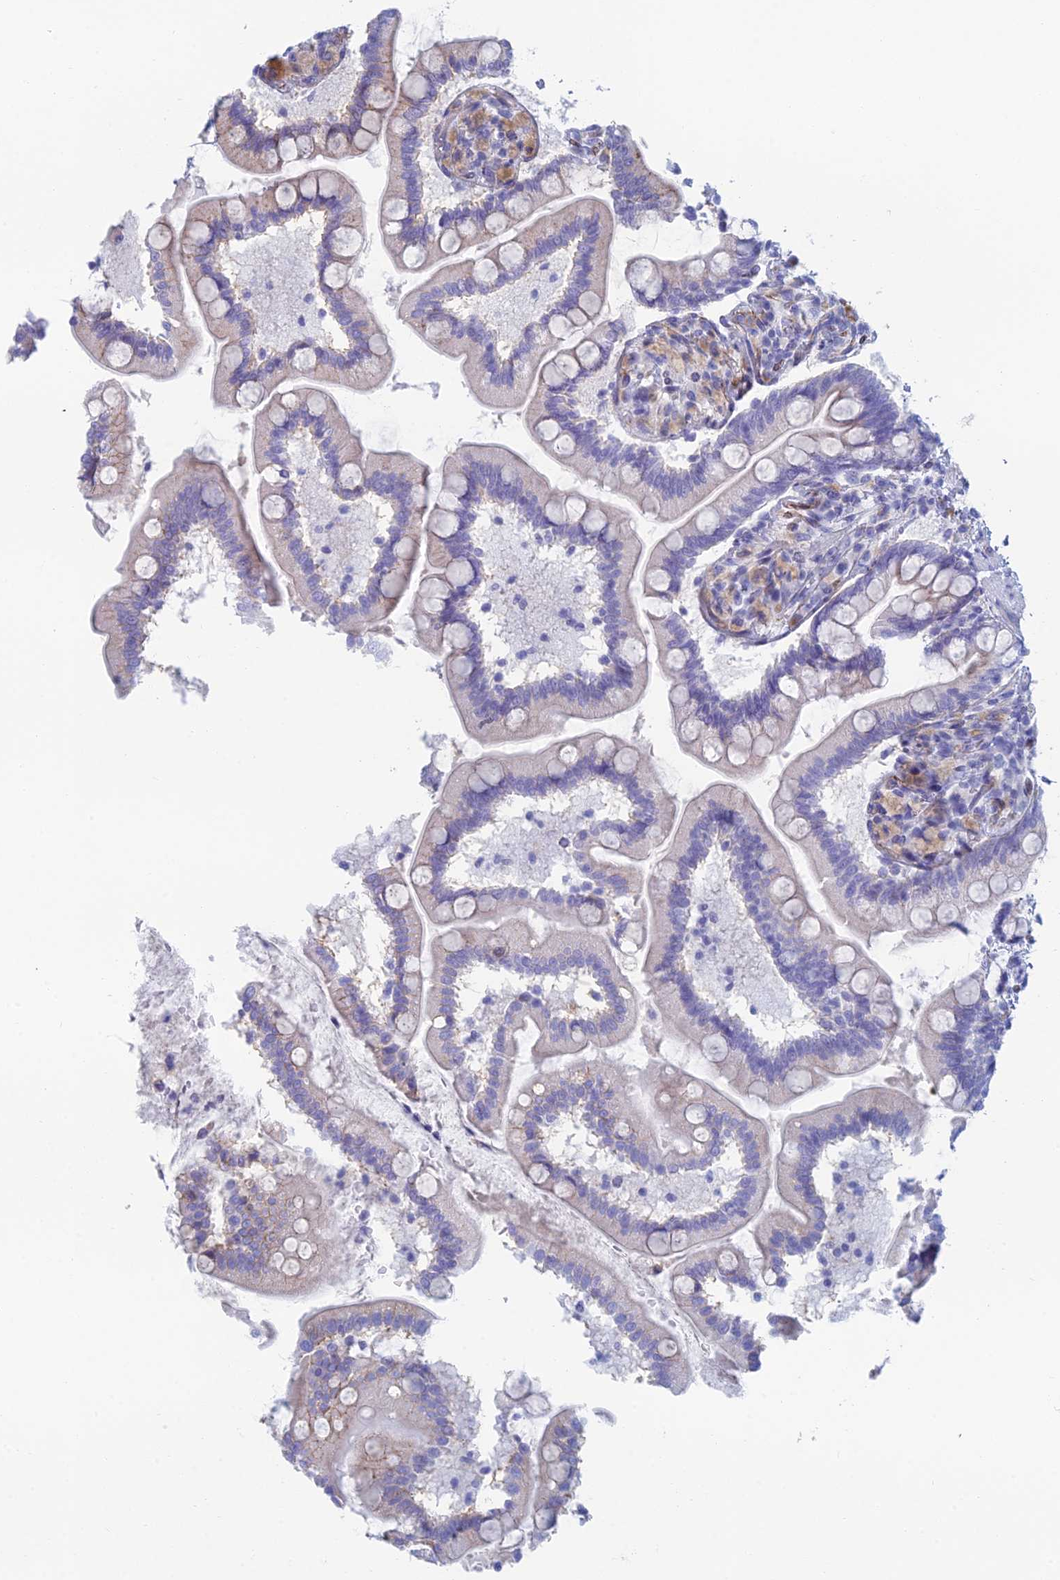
{"staining": {"intensity": "weak", "quantity": "25%-75%", "location": "cytoplasmic/membranous"}, "tissue": "small intestine", "cell_type": "Glandular cells", "image_type": "normal", "snomed": [{"axis": "morphology", "description": "Normal tissue, NOS"}, {"axis": "topography", "description": "Small intestine"}], "caption": "Weak cytoplasmic/membranous expression for a protein is seen in approximately 25%-75% of glandular cells of benign small intestine using IHC.", "gene": "FERD3L", "patient": {"sex": "female", "age": 64}}